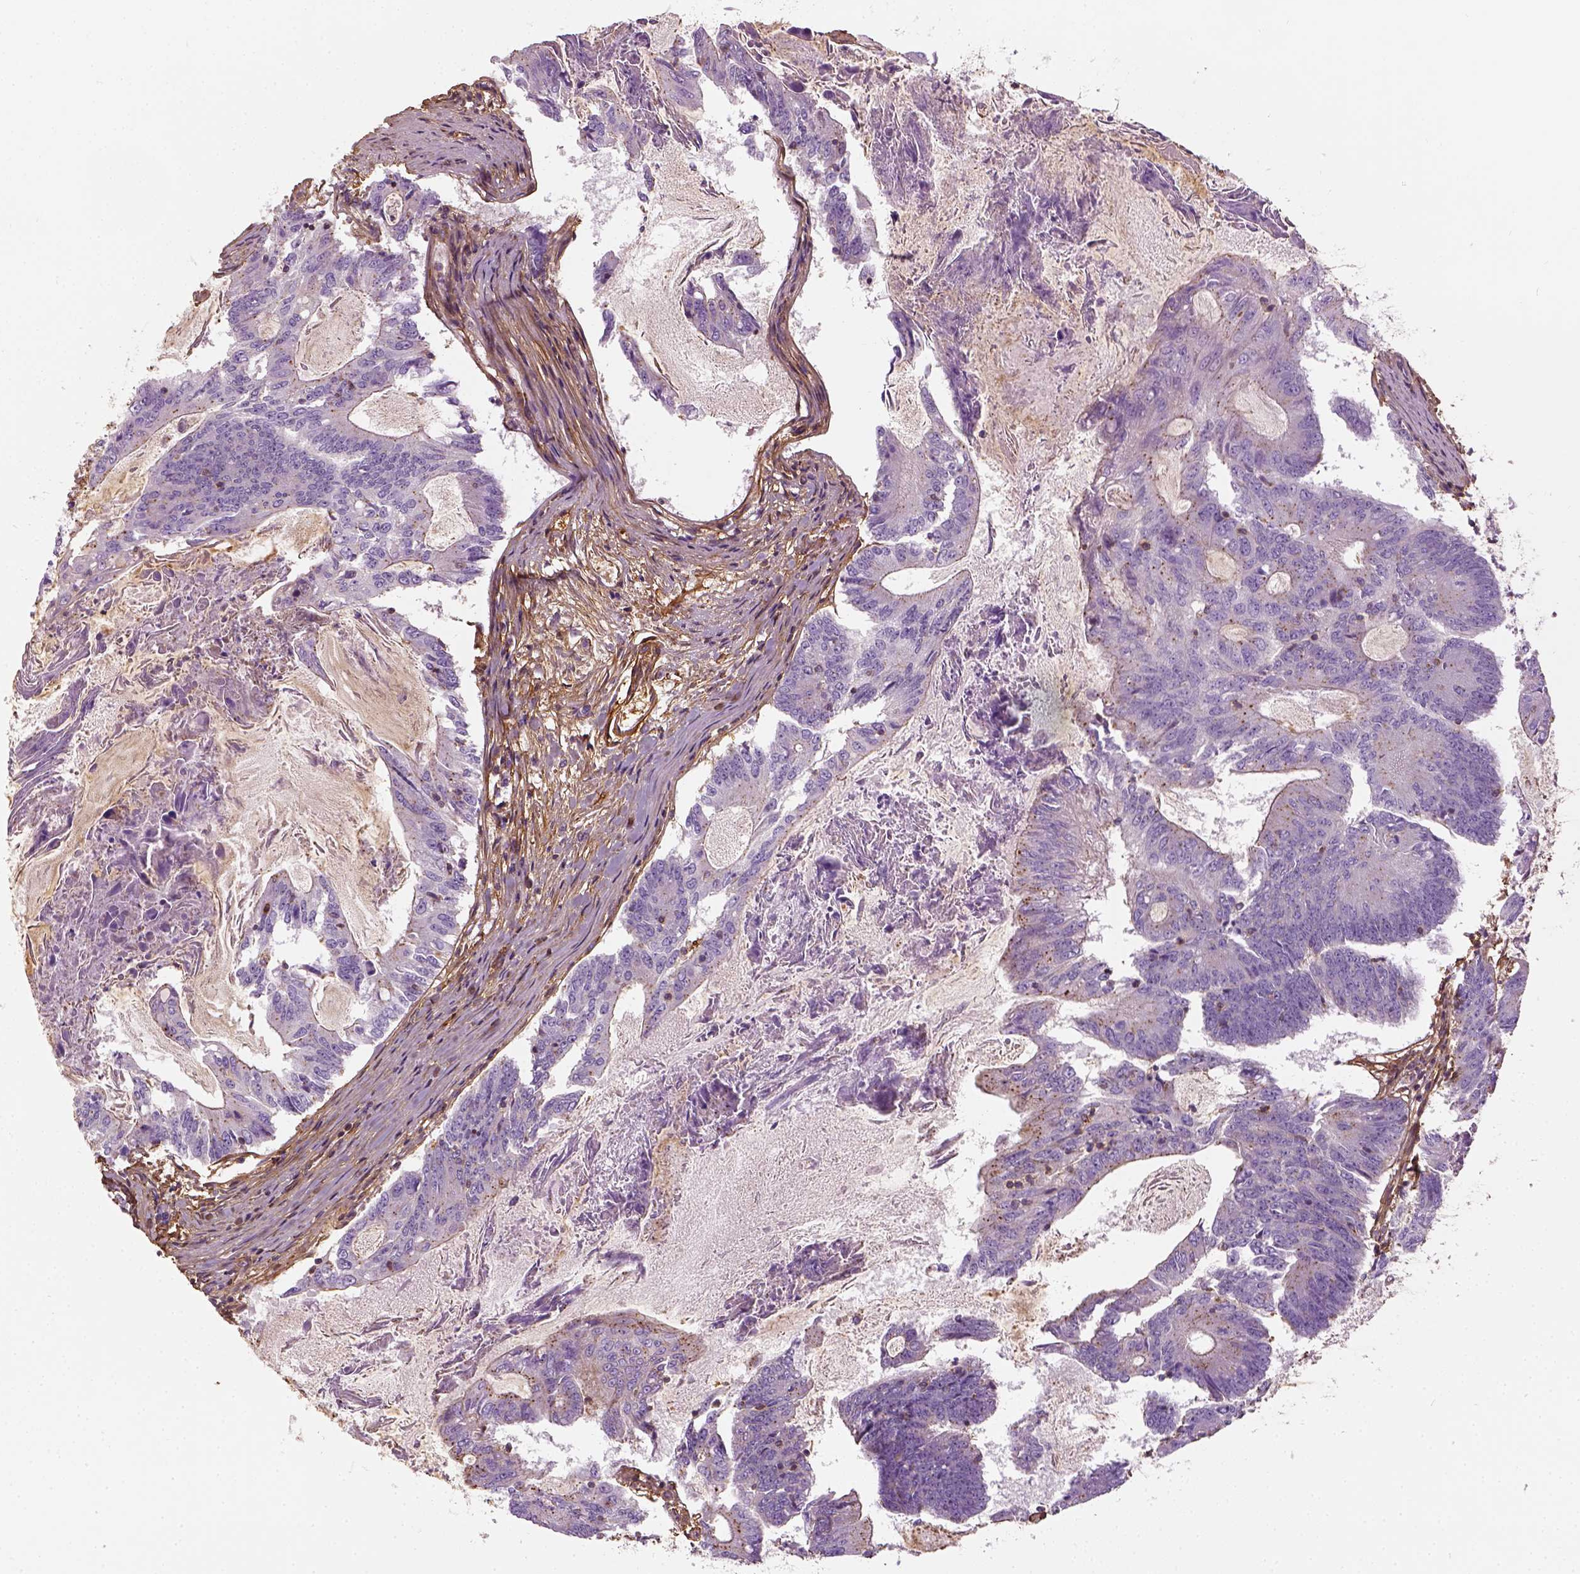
{"staining": {"intensity": "negative", "quantity": "none", "location": "none"}, "tissue": "colorectal cancer", "cell_type": "Tumor cells", "image_type": "cancer", "snomed": [{"axis": "morphology", "description": "Adenocarcinoma, NOS"}, {"axis": "topography", "description": "Colon"}], "caption": "DAB immunohistochemical staining of human colorectal cancer (adenocarcinoma) demonstrates no significant positivity in tumor cells.", "gene": "COL6A2", "patient": {"sex": "female", "age": 70}}